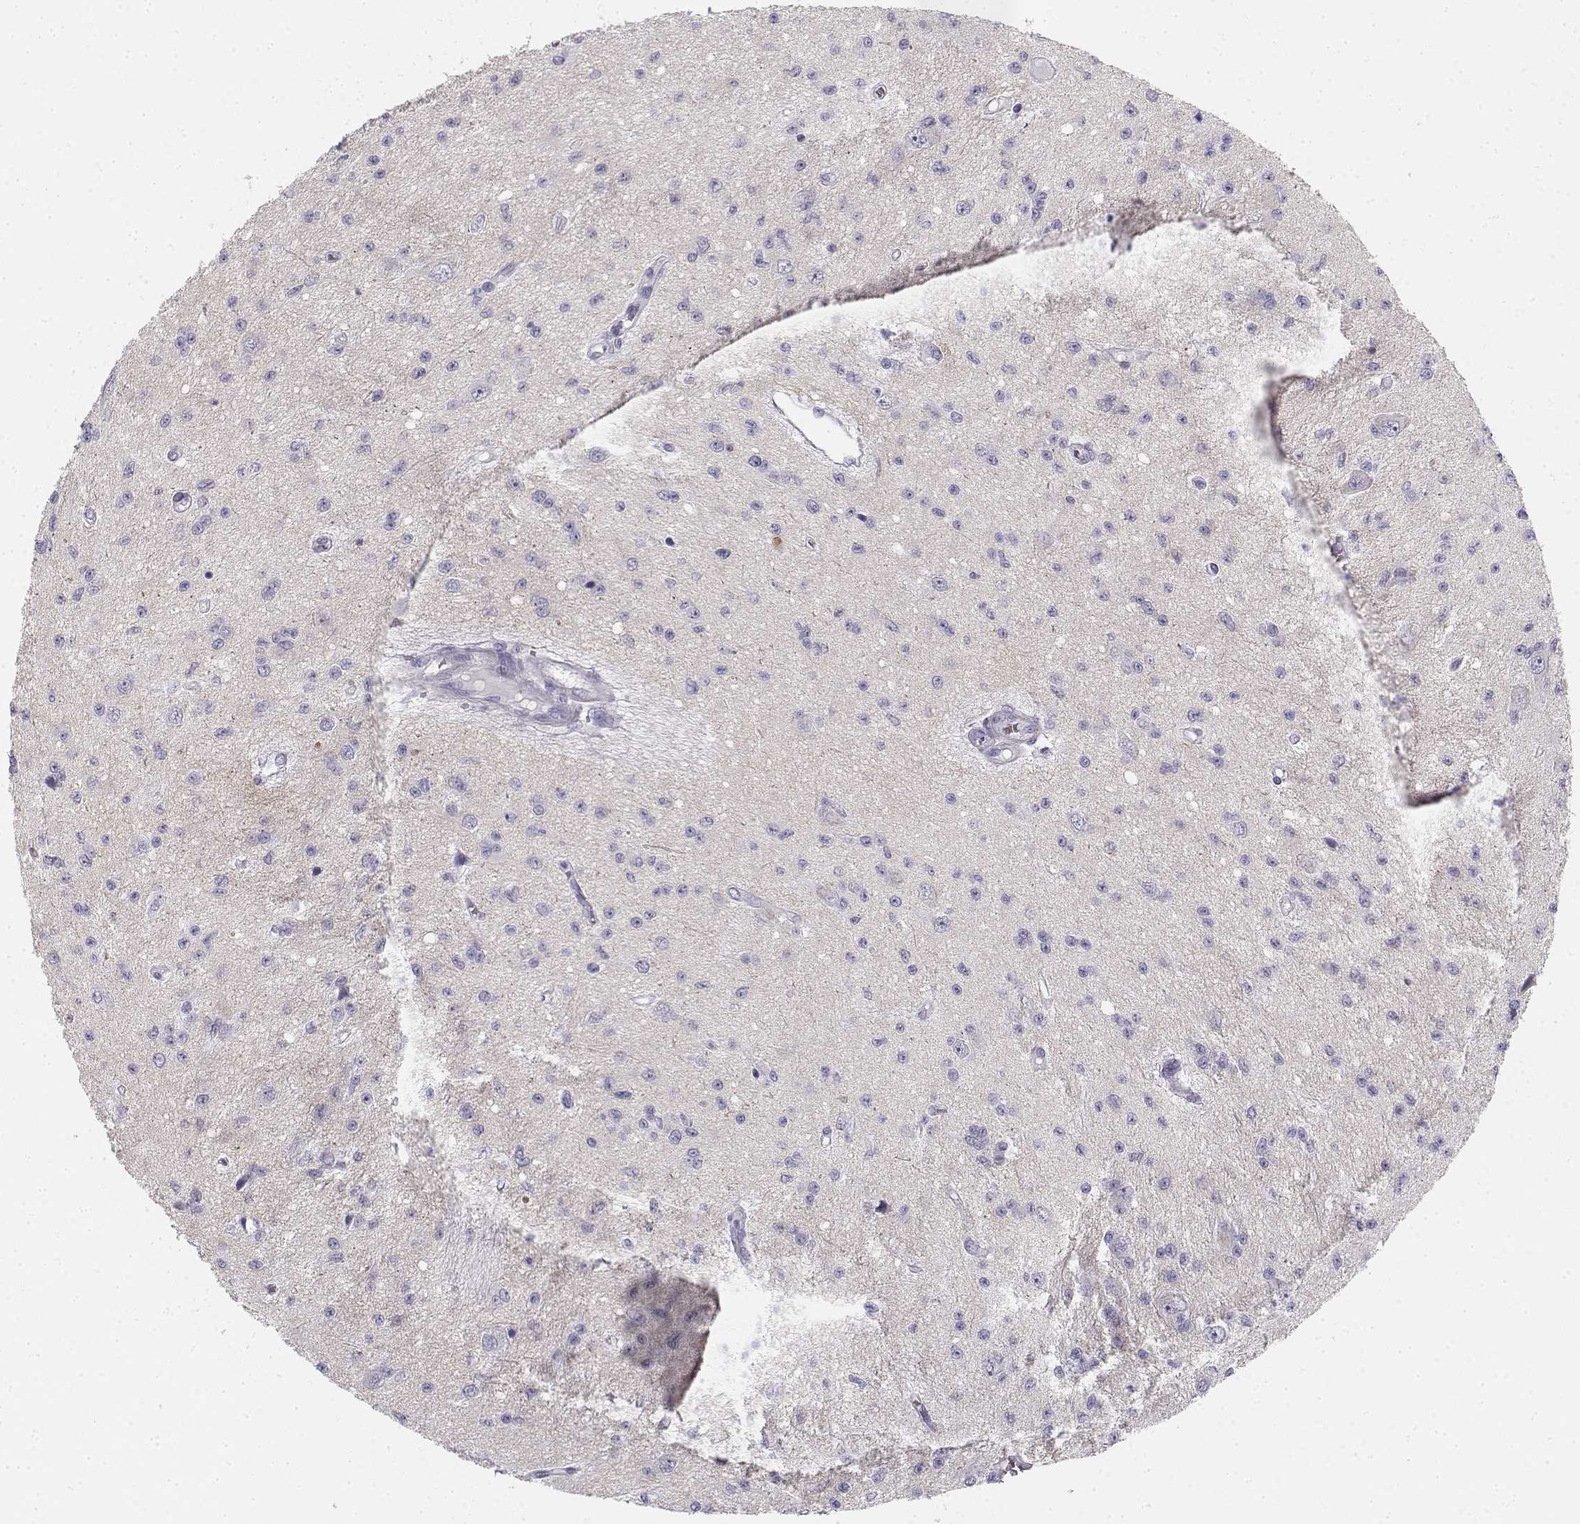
{"staining": {"intensity": "negative", "quantity": "none", "location": "none"}, "tissue": "glioma", "cell_type": "Tumor cells", "image_type": "cancer", "snomed": [{"axis": "morphology", "description": "Glioma, malignant, Low grade"}, {"axis": "topography", "description": "Brain"}], "caption": "The histopathology image shows no staining of tumor cells in glioma. (Immunohistochemistry (ihc), brightfield microscopy, high magnification).", "gene": "CREB3L3", "patient": {"sex": "female", "age": 45}}